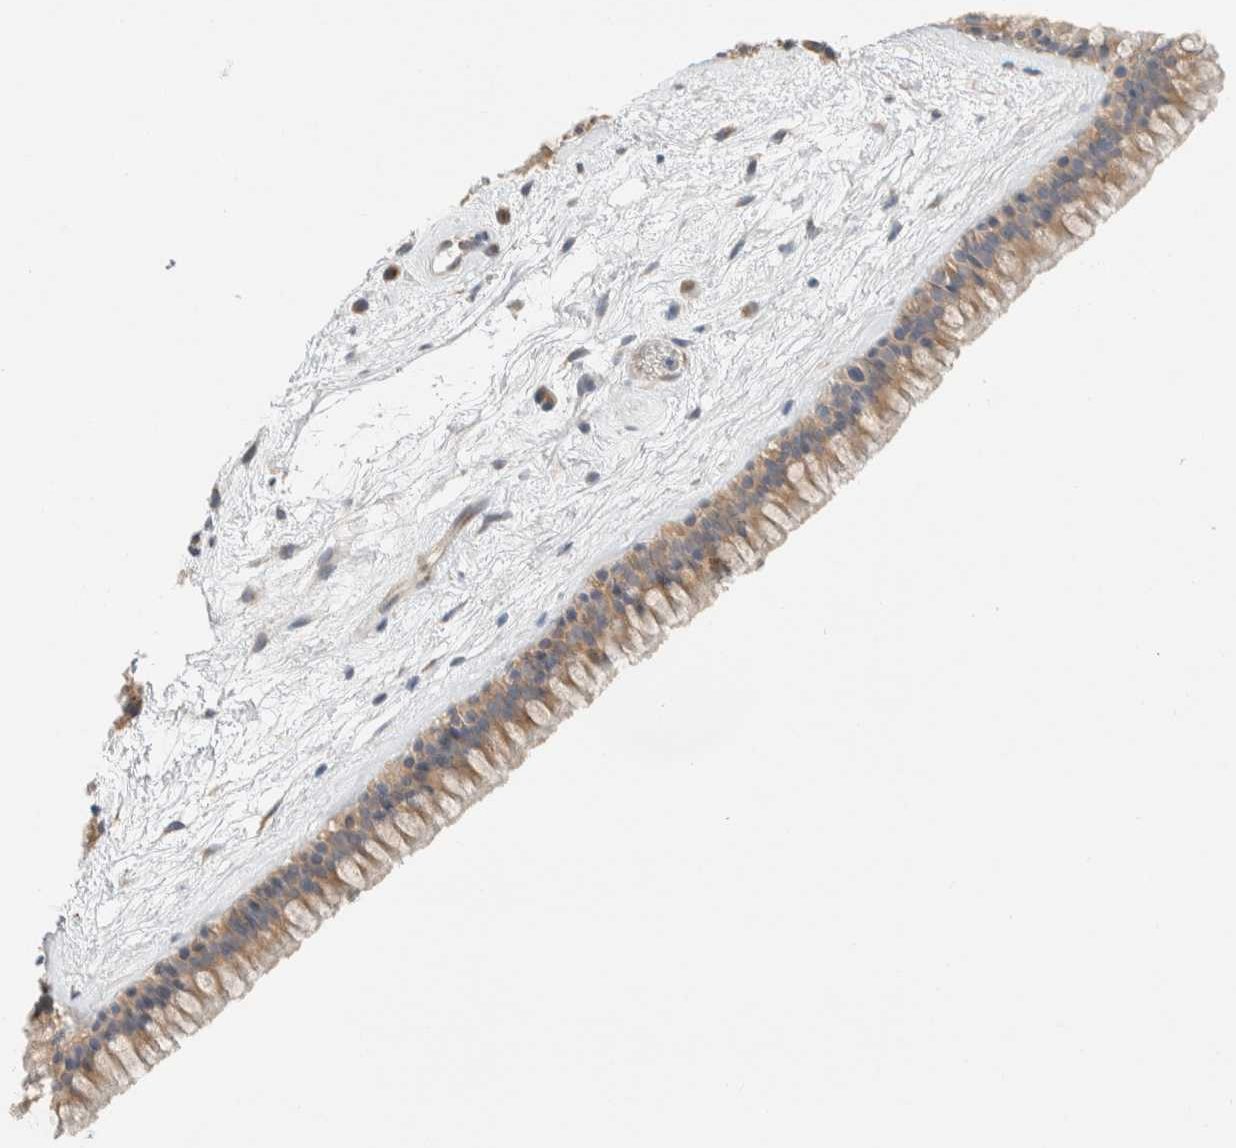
{"staining": {"intensity": "moderate", "quantity": ">75%", "location": "cytoplasmic/membranous"}, "tissue": "nasopharynx", "cell_type": "Respiratory epithelial cells", "image_type": "normal", "snomed": [{"axis": "morphology", "description": "Normal tissue, NOS"}, {"axis": "morphology", "description": "Inflammation, NOS"}, {"axis": "topography", "description": "Nasopharynx"}], "caption": "High-magnification brightfield microscopy of benign nasopharynx stained with DAB (3,3'-diaminobenzidine) (brown) and counterstained with hematoxylin (blue). respiratory epithelial cells exhibit moderate cytoplasmic/membranous staining is appreciated in approximately>75% of cells.", "gene": "TMEM184B", "patient": {"sex": "male", "age": 48}}